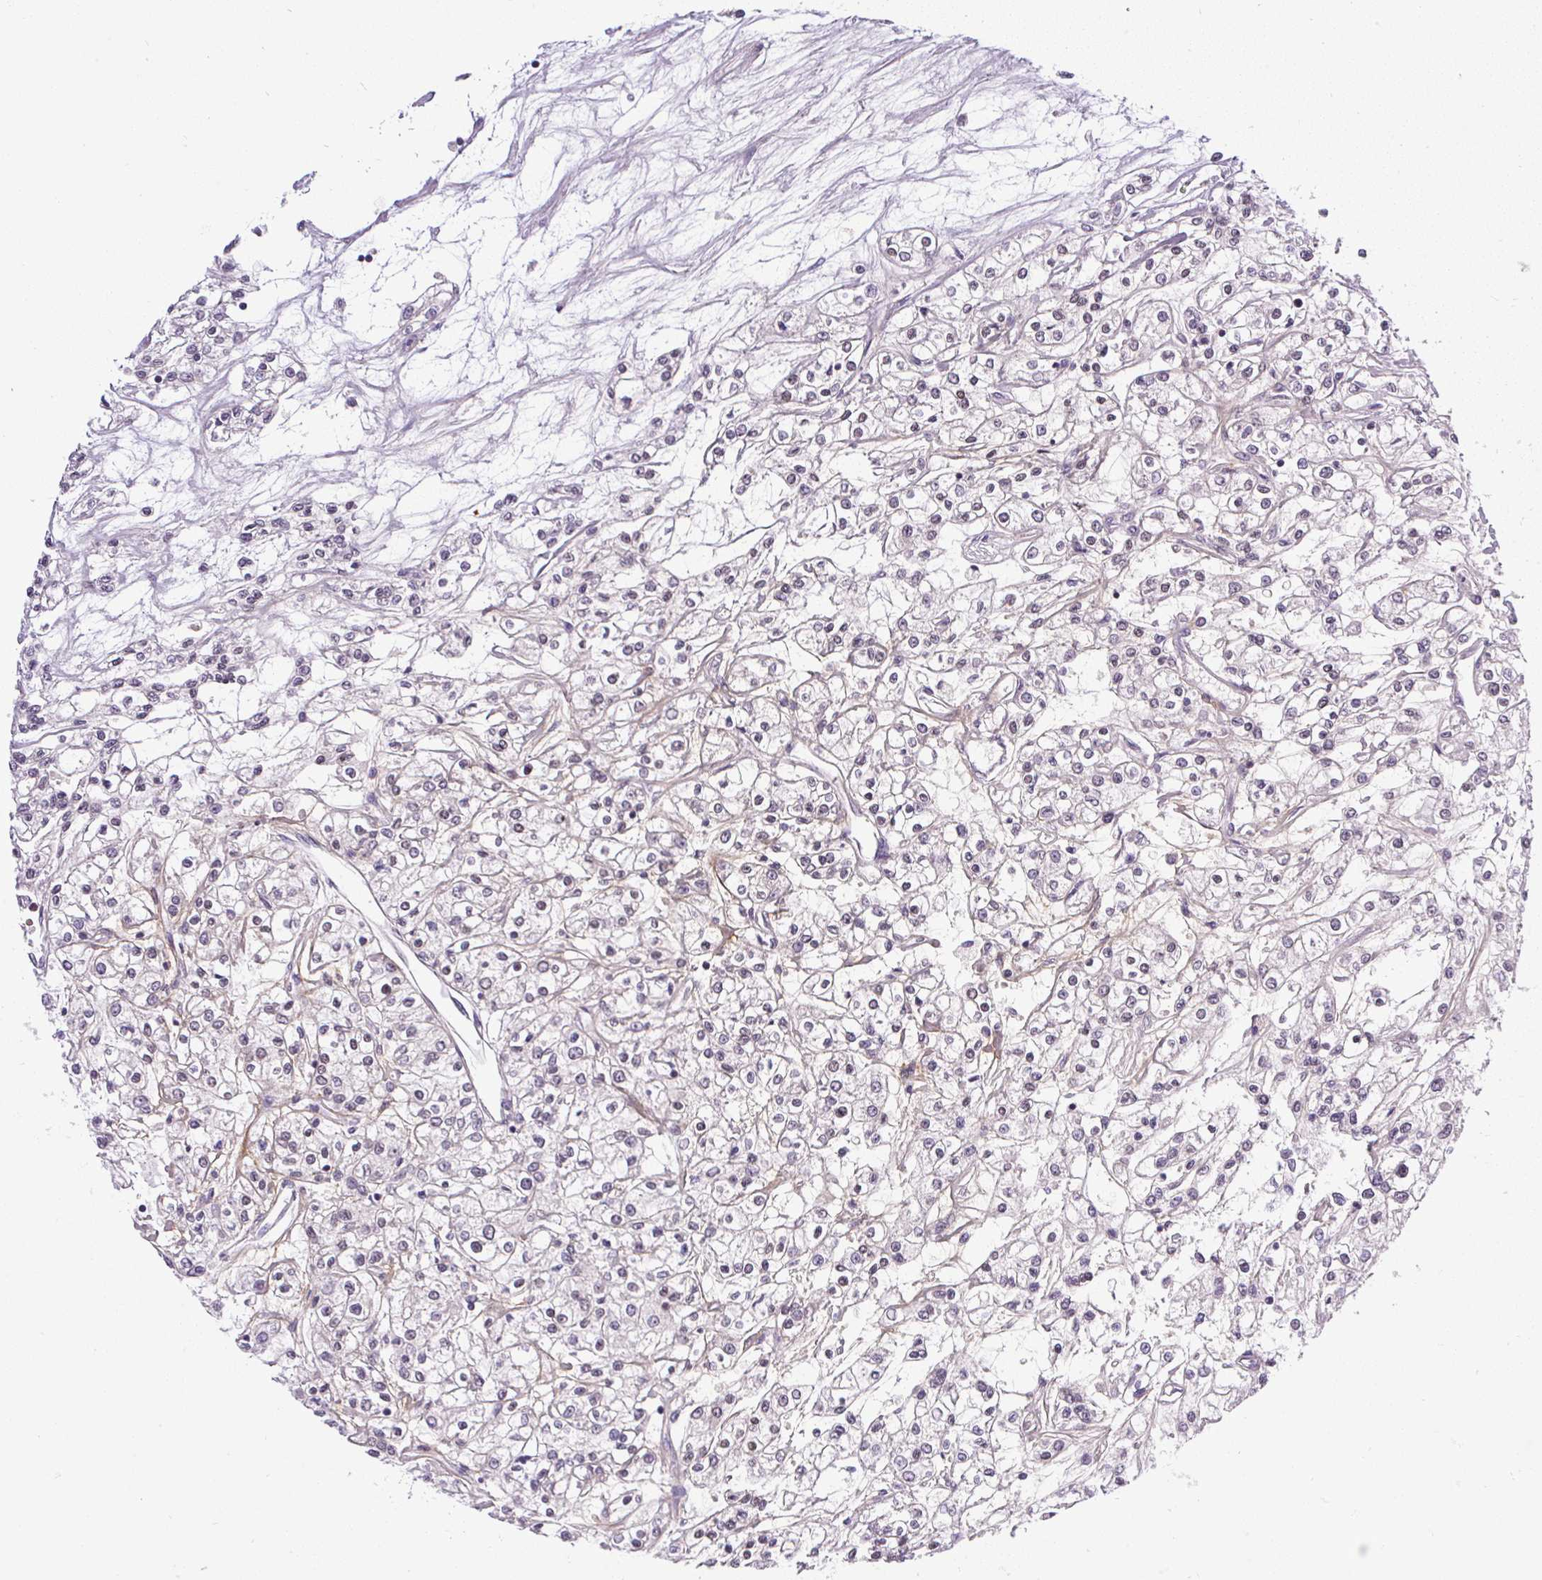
{"staining": {"intensity": "negative", "quantity": "none", "location": "none"}, "tissue": "renal cancer", "cell_type": "Tumor cells", "image_type": "cancer", "snomed": [{"axis": "morphology", "description": "Adenocarcinoma, NOS"}, {"axis": "topography", "description": "Kidney"}], "caption": "Protein analysis of renal adenocarcinoma displays no significant staining in tumor cells.", "gene": "FAM117B", "patient": {"sex": "female", "age": 59}}